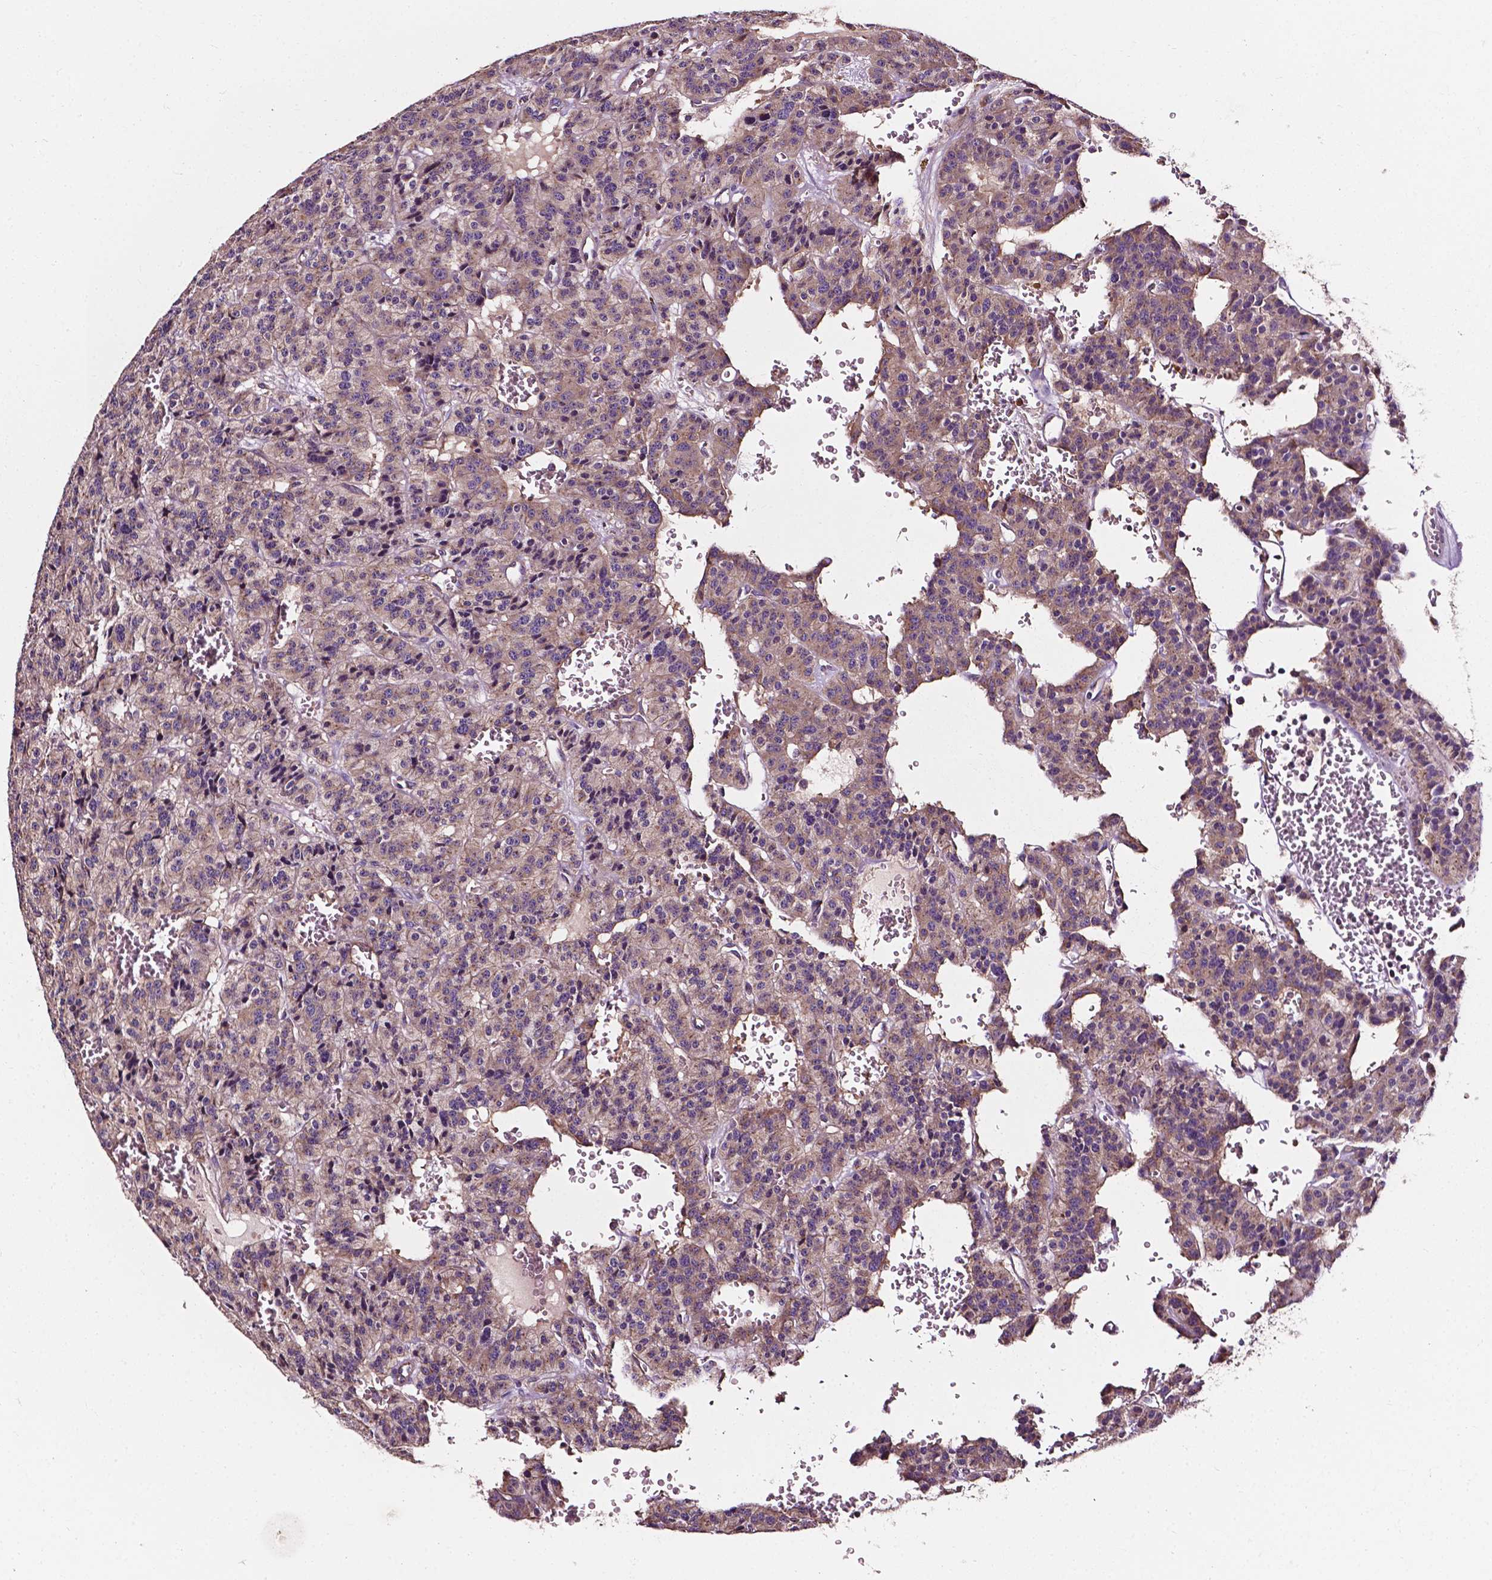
{"staining": {"intensity": "weak", "quantity": "25%-75%", "location": "cytoplasmic/membranous"}, "tissue": "carcinoid", "cell_type": "Tumor cells", "image_type": "cancer", "snomed": [{"axis": "morphology", "description": "Carcinoid, malignant, NOS"}, {"axis": "topography", "description": "Lung"}], "caption": "A low amount of weak cytoplasmic/membranous expression is seen in approximately 25%-75% of tumor cells in carcinoid tissue. The staining was performed using DAB, with brown indicating positive protein expression. Nuclei are stained blue with hematoxylin.", "gene": "ATG16L1", "patient": {"sex": "female", "age": 71}}